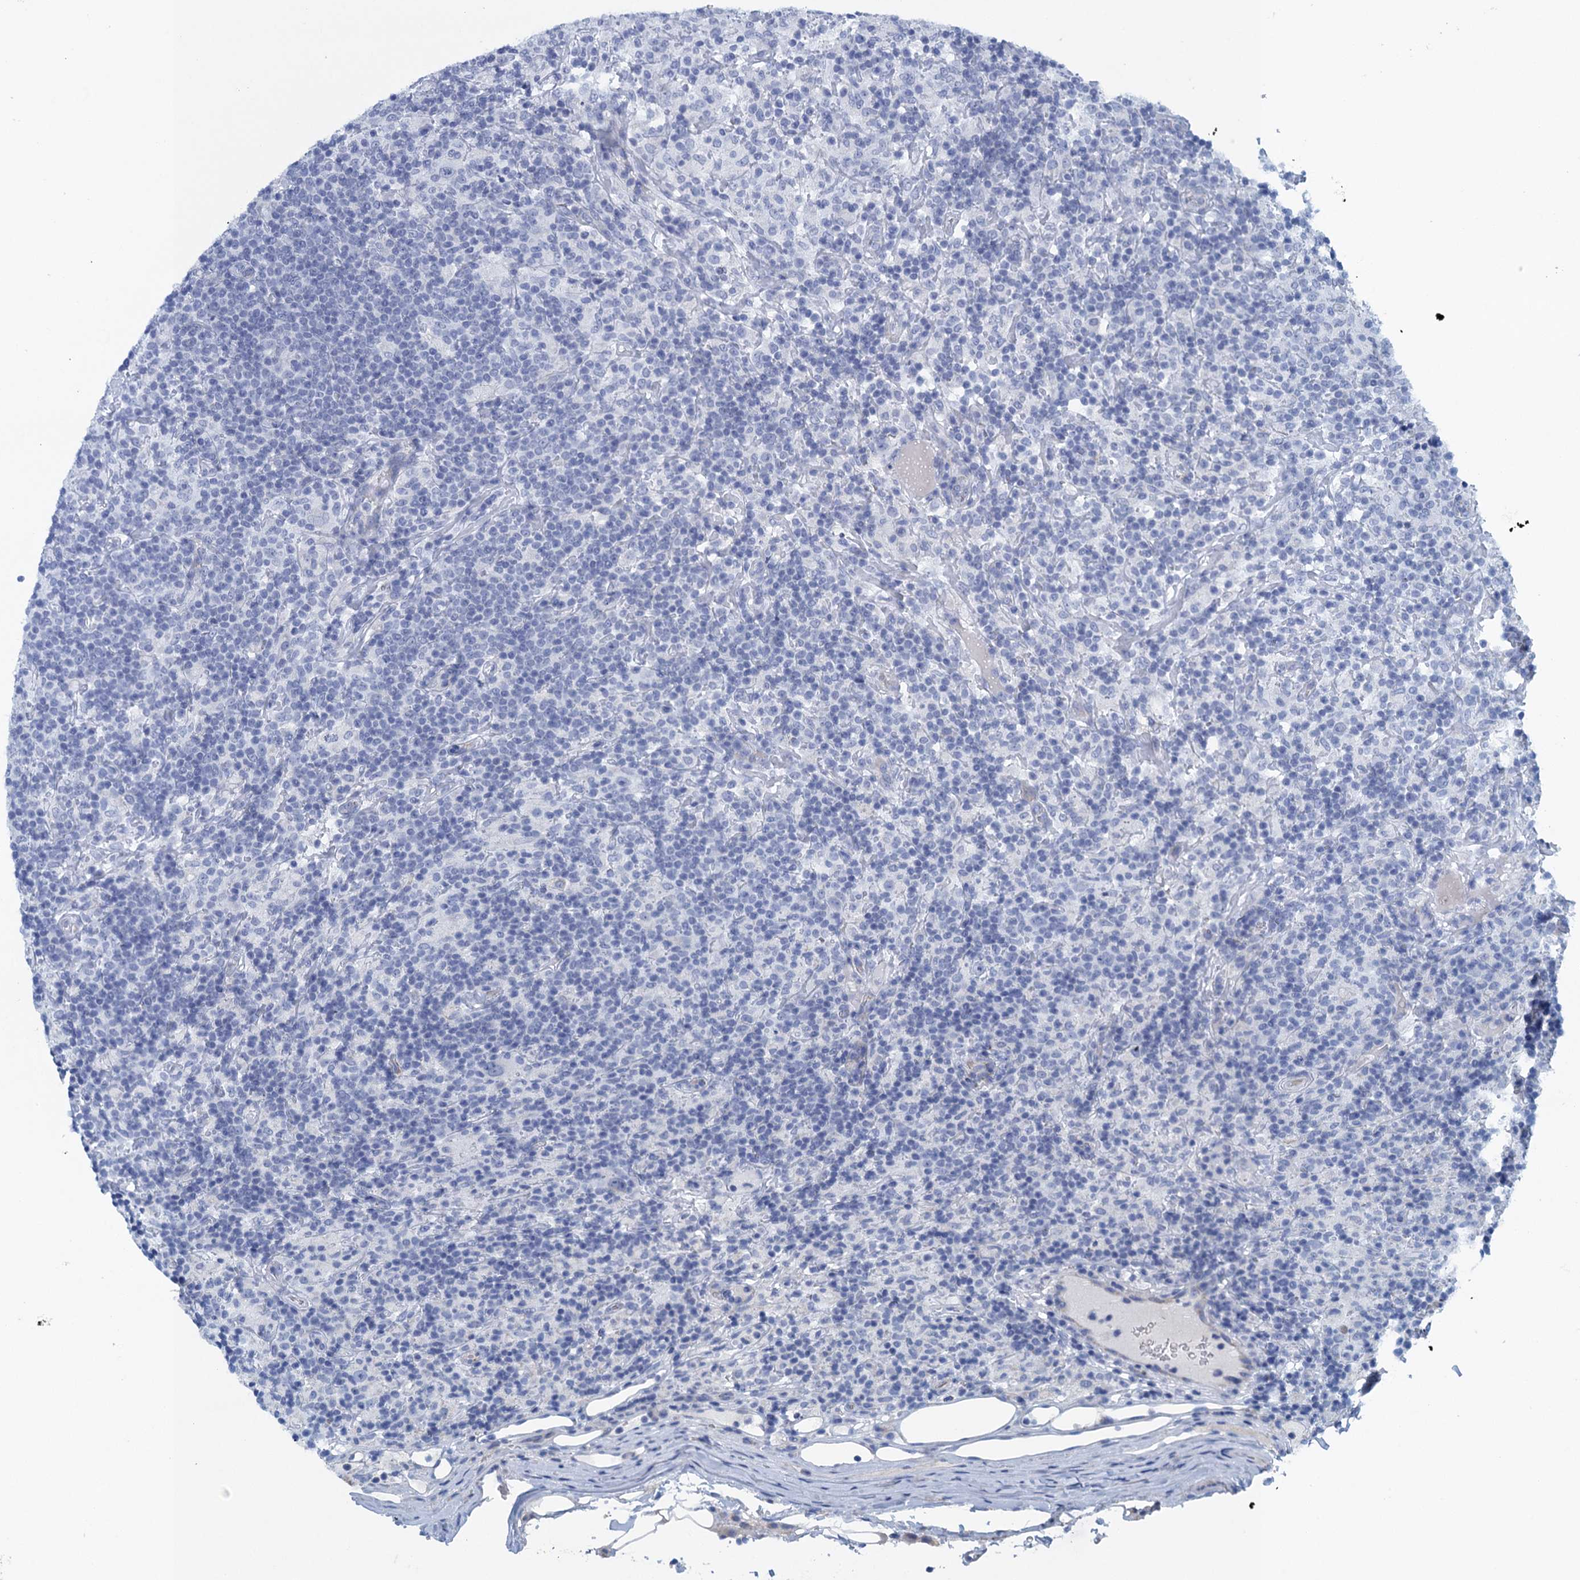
{"staining": {"intensity": "negative", "quantity": "none", "location": "none"}, "tissue": "lymphoma", "cell_type": "Tumor cells", "image_type": "cancer", "snomed": [{"axis": "morphology", "description": "Hodgkin's disease, NOS"}, {"axis": "topography", "description": "Lymph node"}], "caption": "Immunohistochemistry micrograph of neoplastic tissue: Hodgkin's disease stained with DAB (3,3'-diaminobenzidine) shows no significant protein staining in tumor cells.", "gene": "SCEL", "patient": {"sex": "male", "age": 70}}